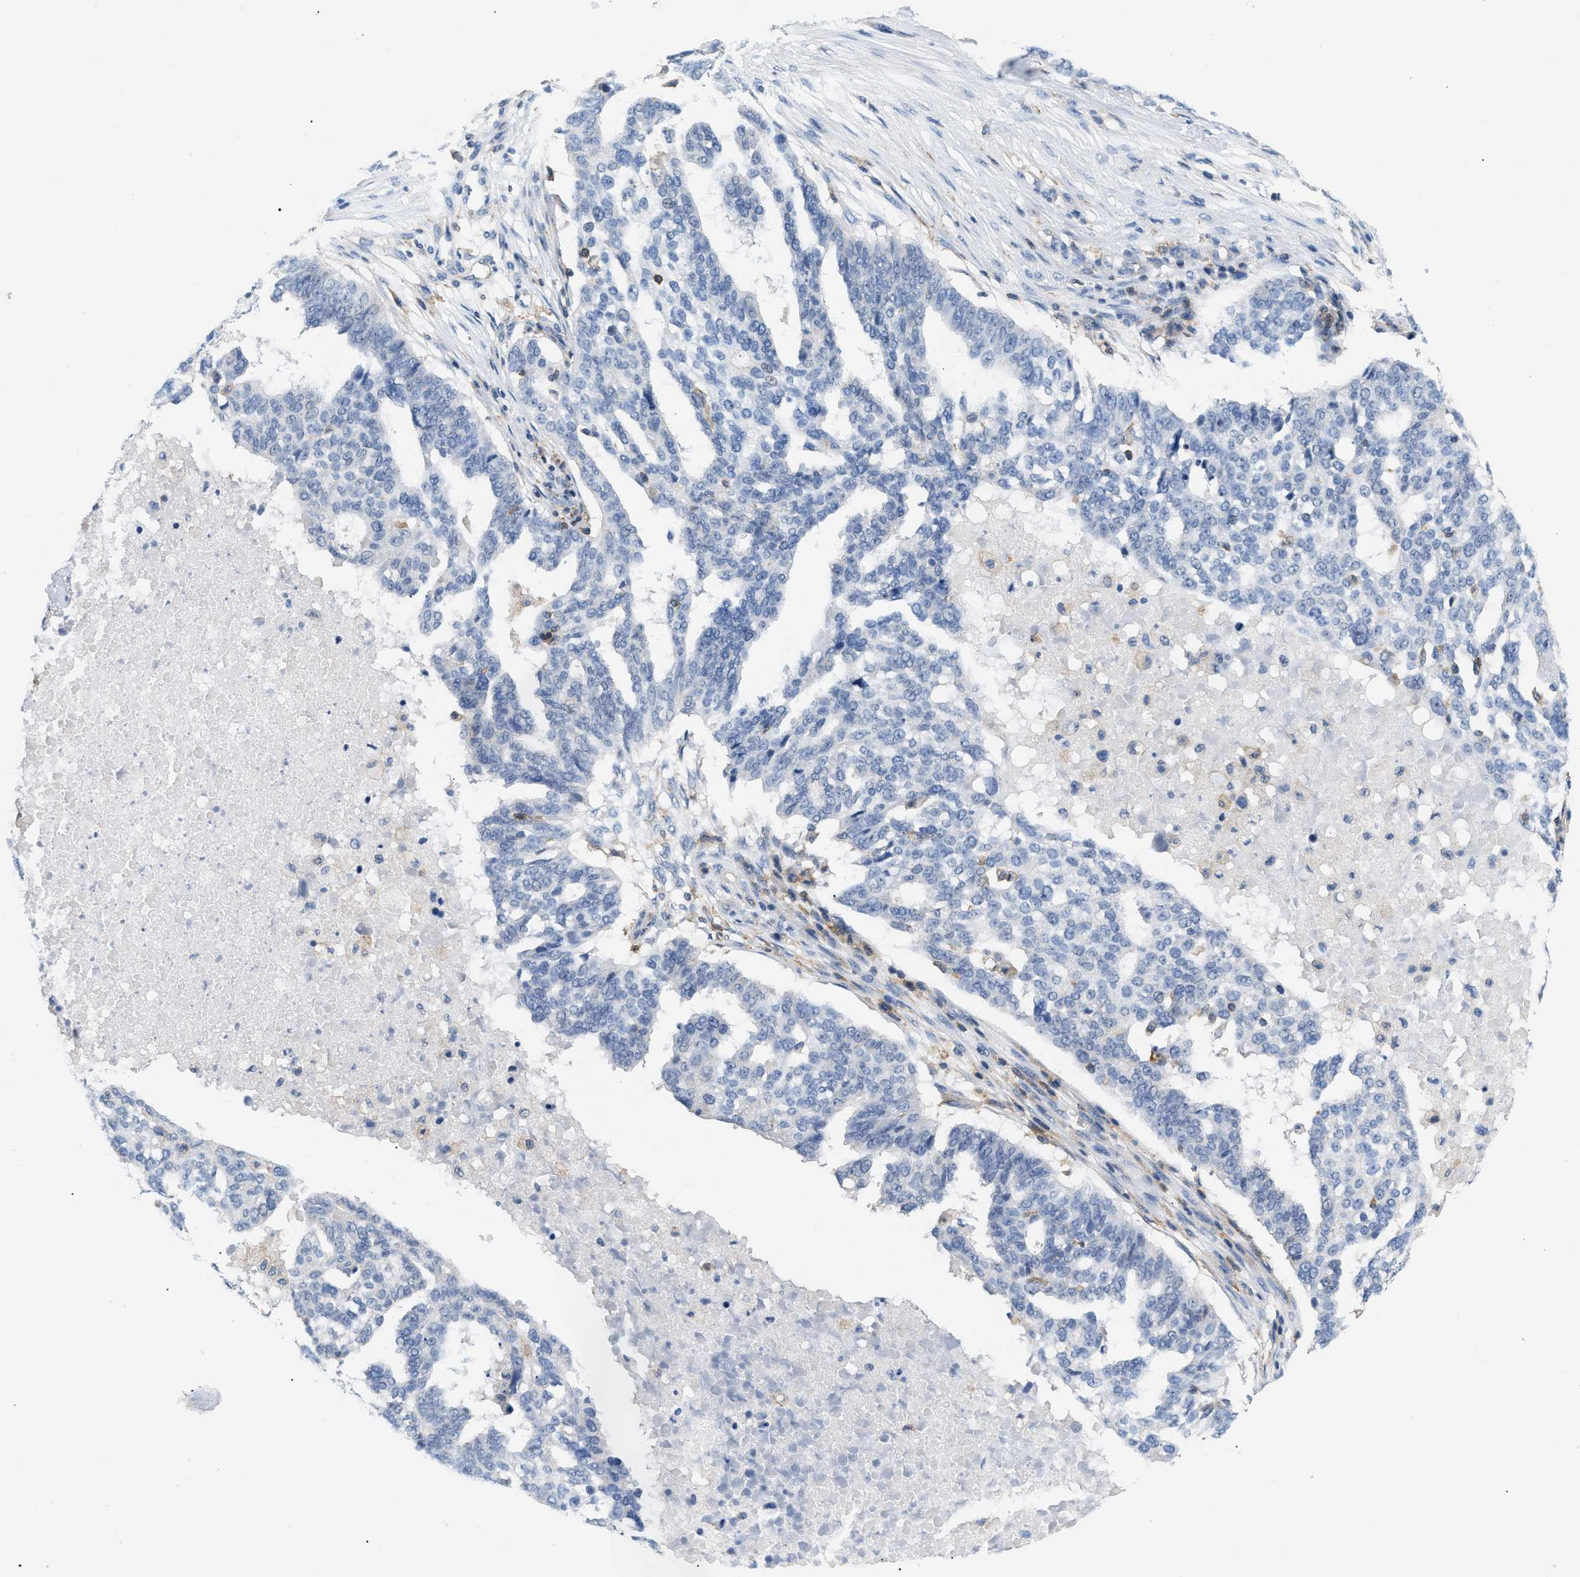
{"staining": {"intensity": "negative", "quantity": "none", "location": "none"}, "tissue": "ovarian cancer", "cell_type": "Tumor cells", "image_type": "cancer", "snomed": [{"axis": "morphology", "description": "Cystadenocarcinoma, serous, NOS"}, {"axis": "topography", "description": "Ovary"}], "caption": "Immunohistochemistry histopathology image of neoplastic tissue: serous cystadenocarcinoma (ovarian) stained with DAB exhibits no significant protein expression in tumor cells.", "gene": "INPP5D", "patient": {"sex": "female", "age": 59}}